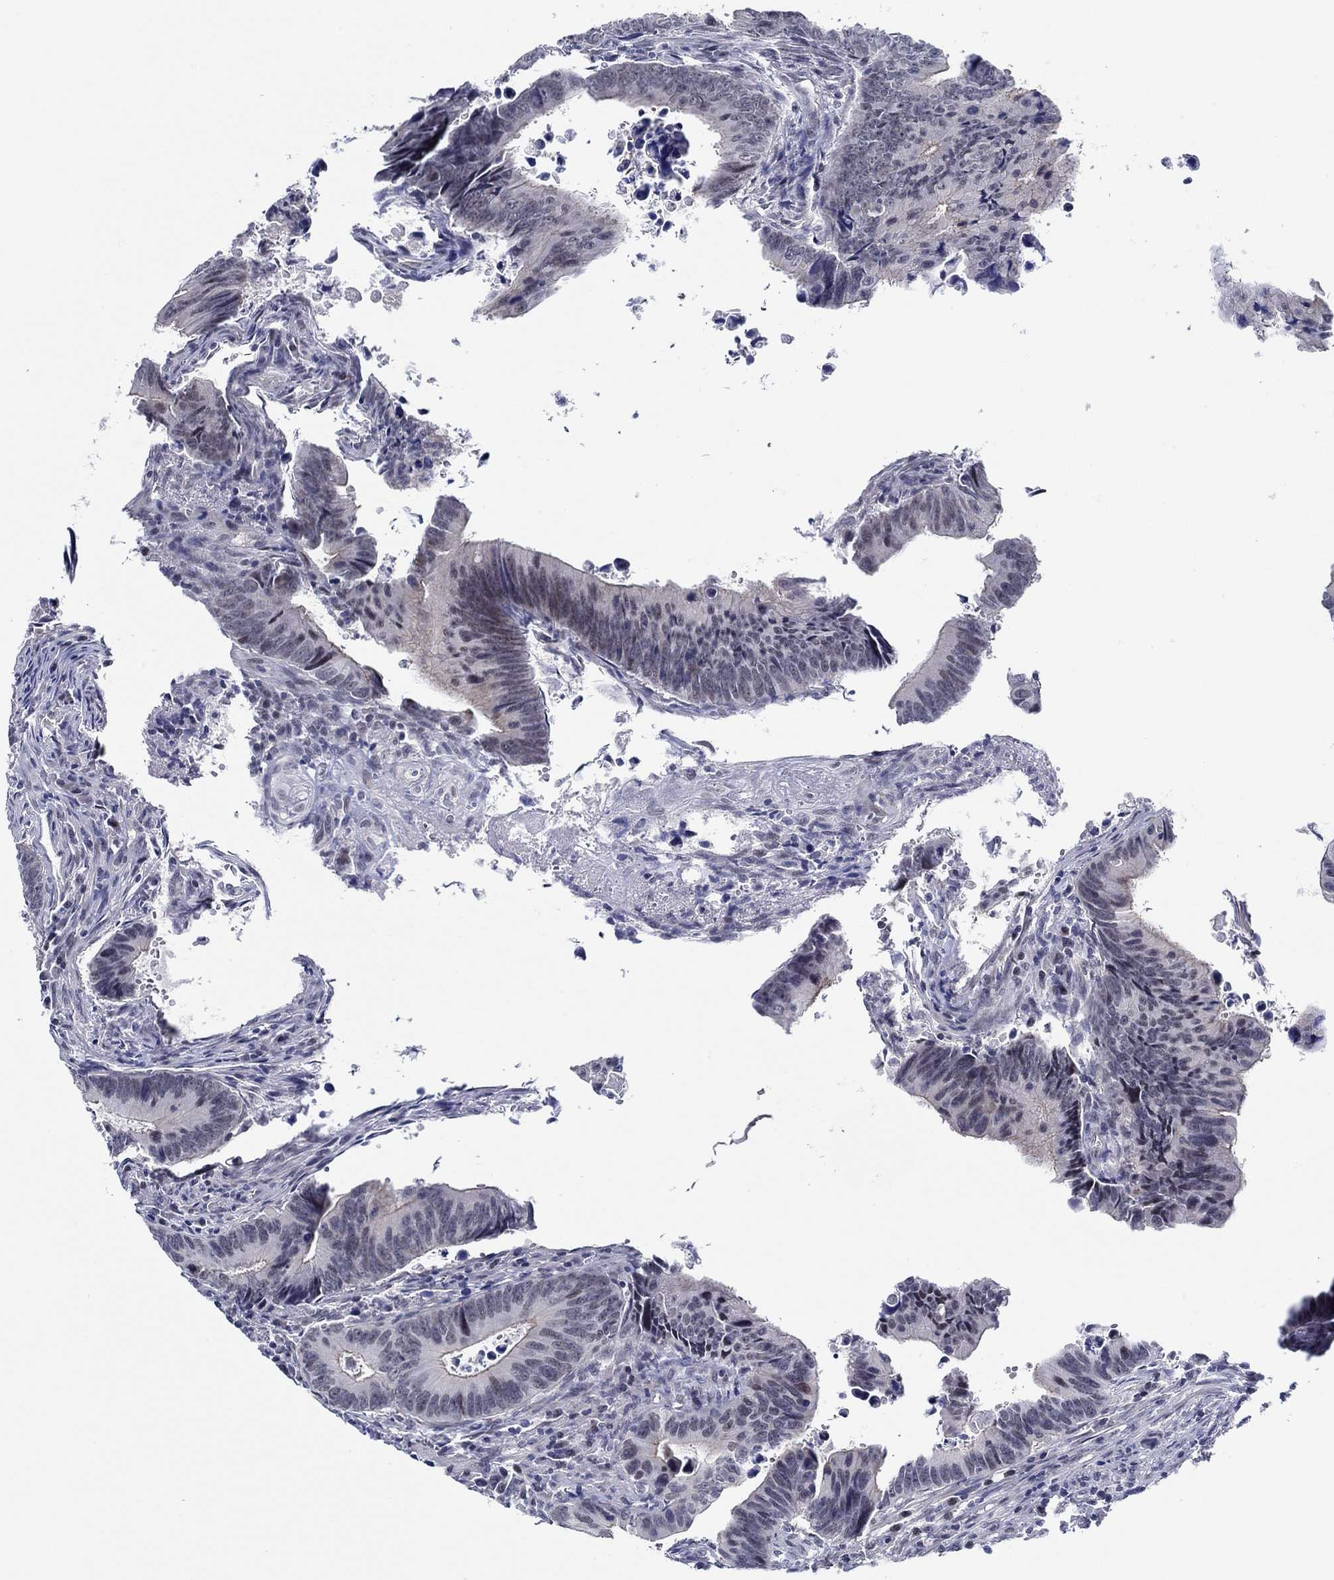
{"staining": {"intensity": "negative", "quantity": "none", "location": "none"}, "tissue": "colorectal cancer", "cell_type": "Tumor cells", "image_type": "cancer", "snomed": [{"axis": "morphology", "description": "Adenocarcinoma, NOS"}, {"axis": "topography", "description": "Colon"}], "caption": "This is an IHC histopathology image of colorectal cancer. There is no staining in tumor cells.", "gene": "SLC34A1", "patient": {"sex": "female", "age": 87}}